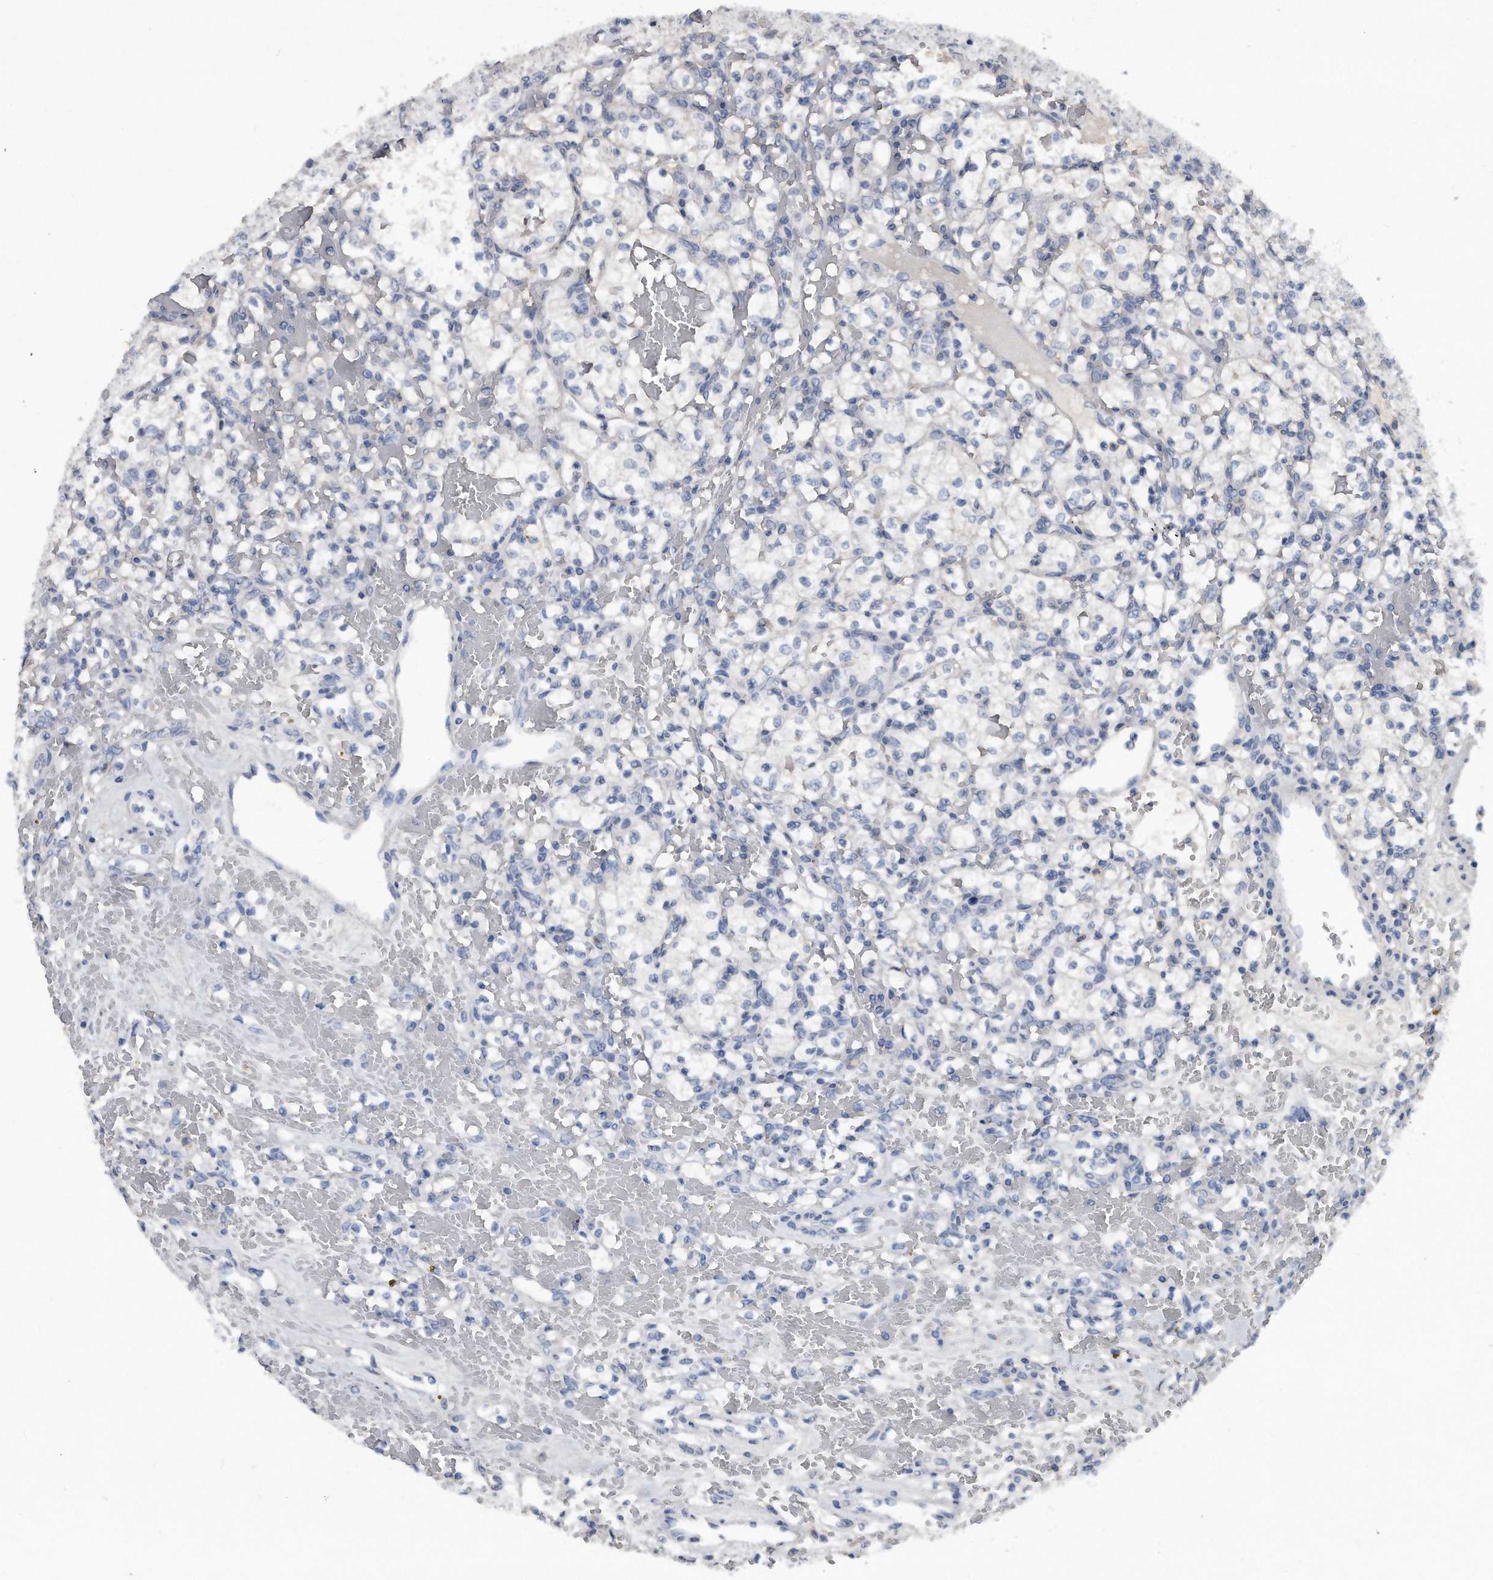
{"staining": {"intensity": "negative", "quantity": "none", "location": "none"}, "tissue": "renal cancer", "cell_type": "Tumor cells", "image_type": "cancer", "snomed": [{"axis": "morphology", "description": "Adenocarcinoma, NOS"}, {"axis": "topography", "description": "Kidney"}], "caption": "Immunohistochemistry (IHC) photomicrograph of neoplastic tissue: human renal adenocarcinoma stained with DAB displays no significant protein expression in tumor cells.", "gene": "HOMER3", "patient": {"sex": "female", "age": 60}}